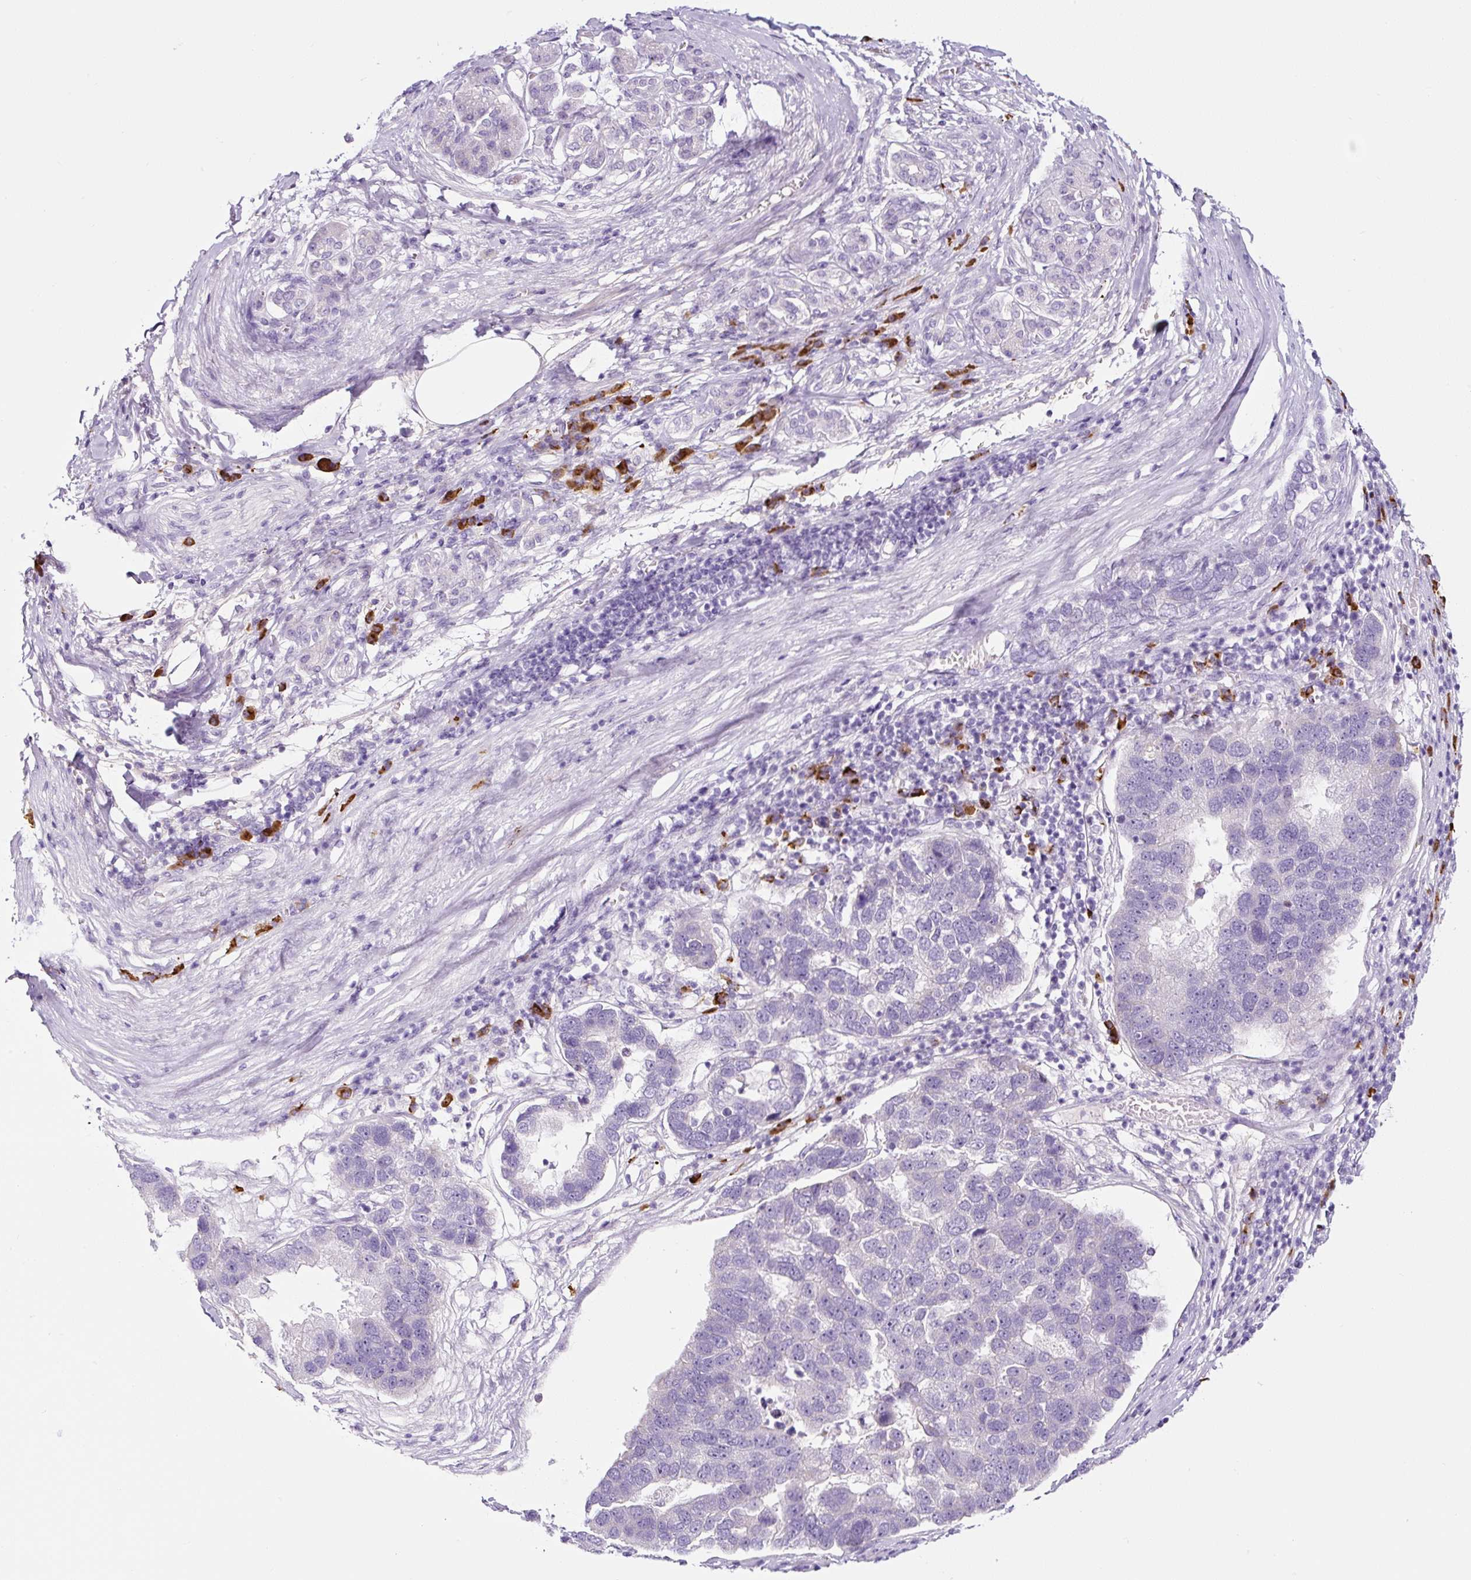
{"staining": {"intensity": "negative", "quantity": "none", "location": "none"}, "tissue": "pancreatic cancer", "cell_type": "Tumor cells", "image_type": "cancer", "snomed": [{"axis": "morphology", "description": "Adenocarcinoma, NOS"}, {"axis": "topography", "description": "Pancreas"}], "caption": "Image shows no significant protein staining in tumor cells of adenocarcinoma (pancreatic). The staining is performed using DAB brown chromogen with nuclei counter-stained in using hematoxylin.", "gene": "RNF212B", "patient": {"sex": "female", "age": 61}}